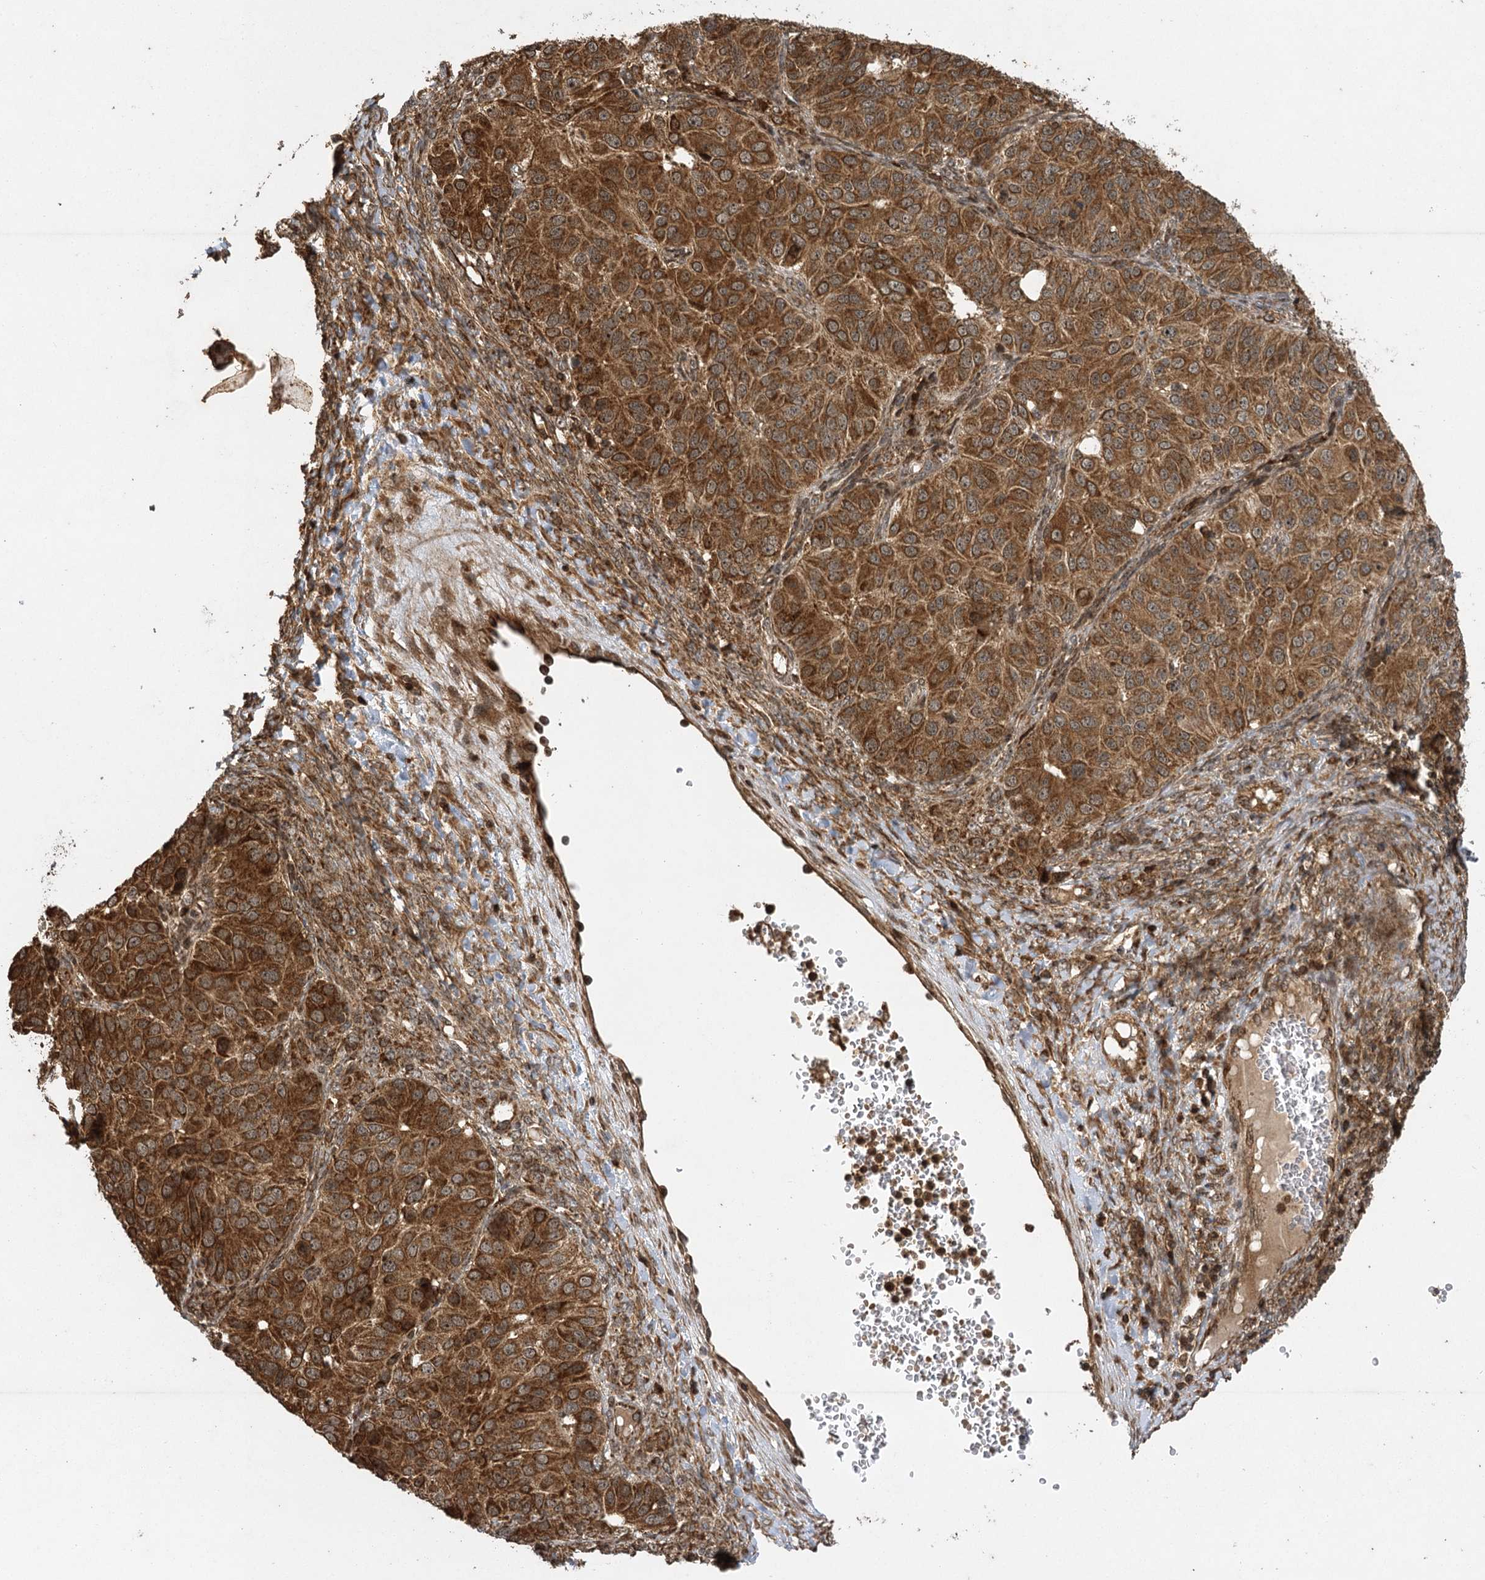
{"staining": {"intensity": "moderate", "quantity": ">75%", "location": "cytoplasmic/membranous,nuclear"}, "tissue": "ovarian cancer", "cell_type": "Tumor cells", "image_type": "cancer", "snomed": [{"axis": "morphology", "description": "Carcinoma, endometroid"}, {"axis": "topography", "description": "Ovary"}], "caption": "Protein analysis of ovarian cancer (endometroid carcinoma) tissue demonstrates moderate cytoplasmic/membranous and nuclear positivity in about >75% of tumor cells.", "gene": "IL11RA", "patient": {"sex": "female", "age": 51}}